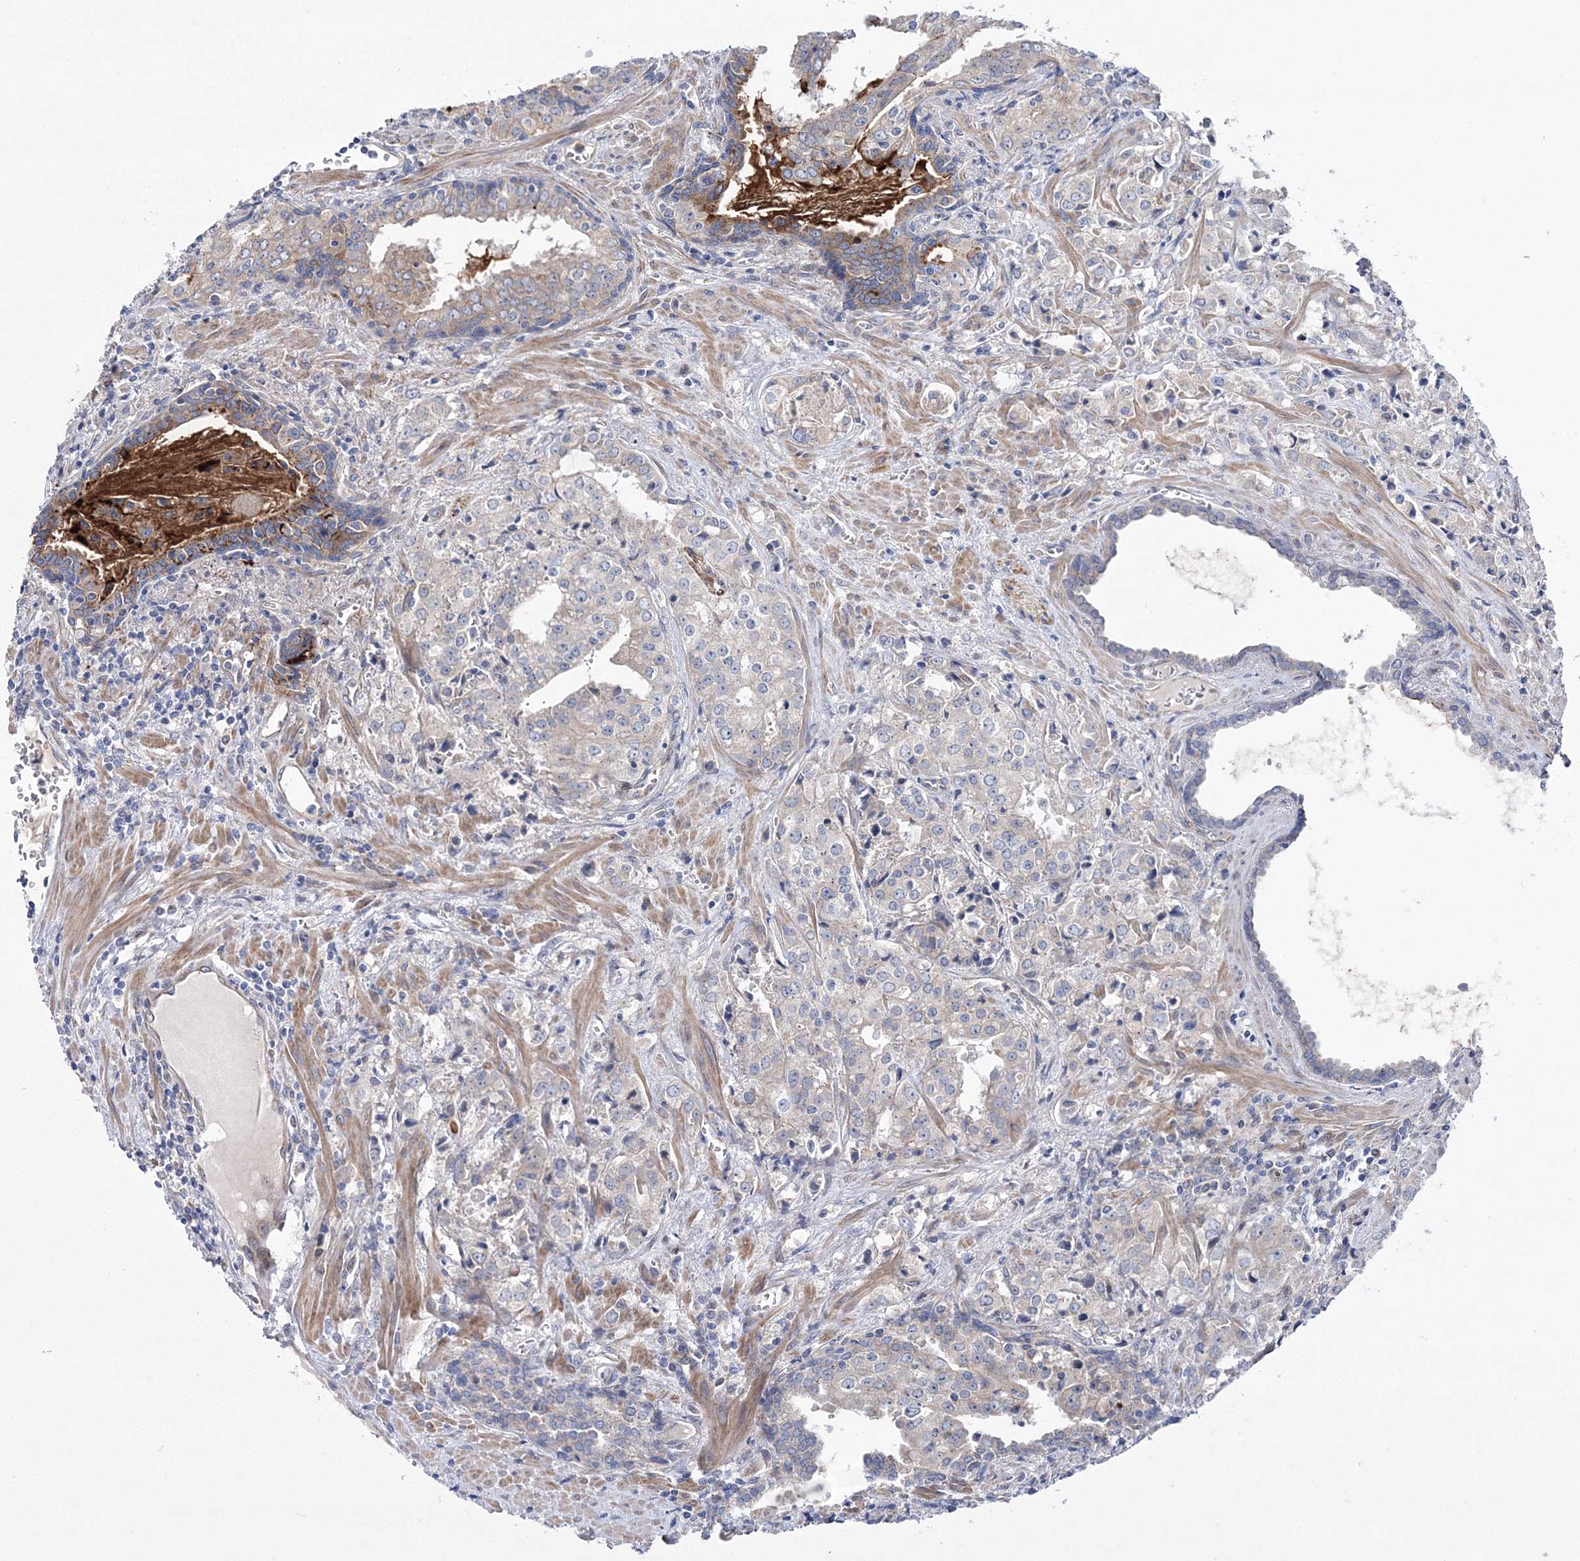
{"staining": {"intensity": "negative", "quantity": "none", "location": "none"}, "tissue": "prostate cancer", "cell_type": "Tumor cells", "image_type": "cancer", "snomed": [{"axis": "morphology", "description": "Adenocarcinoma, High grade"}, {"axis": "topography", "description": "Prostate"}], "caption": "This micrograph is of prostate adenocarcinoma (high-grade) stained with IHC to label a protein in brown with the nuclei are counter-stained blue. There is no staining in tumor cells.", "gene": "ARHGAP32", "patient": {"sex": "male", "age": 68}}